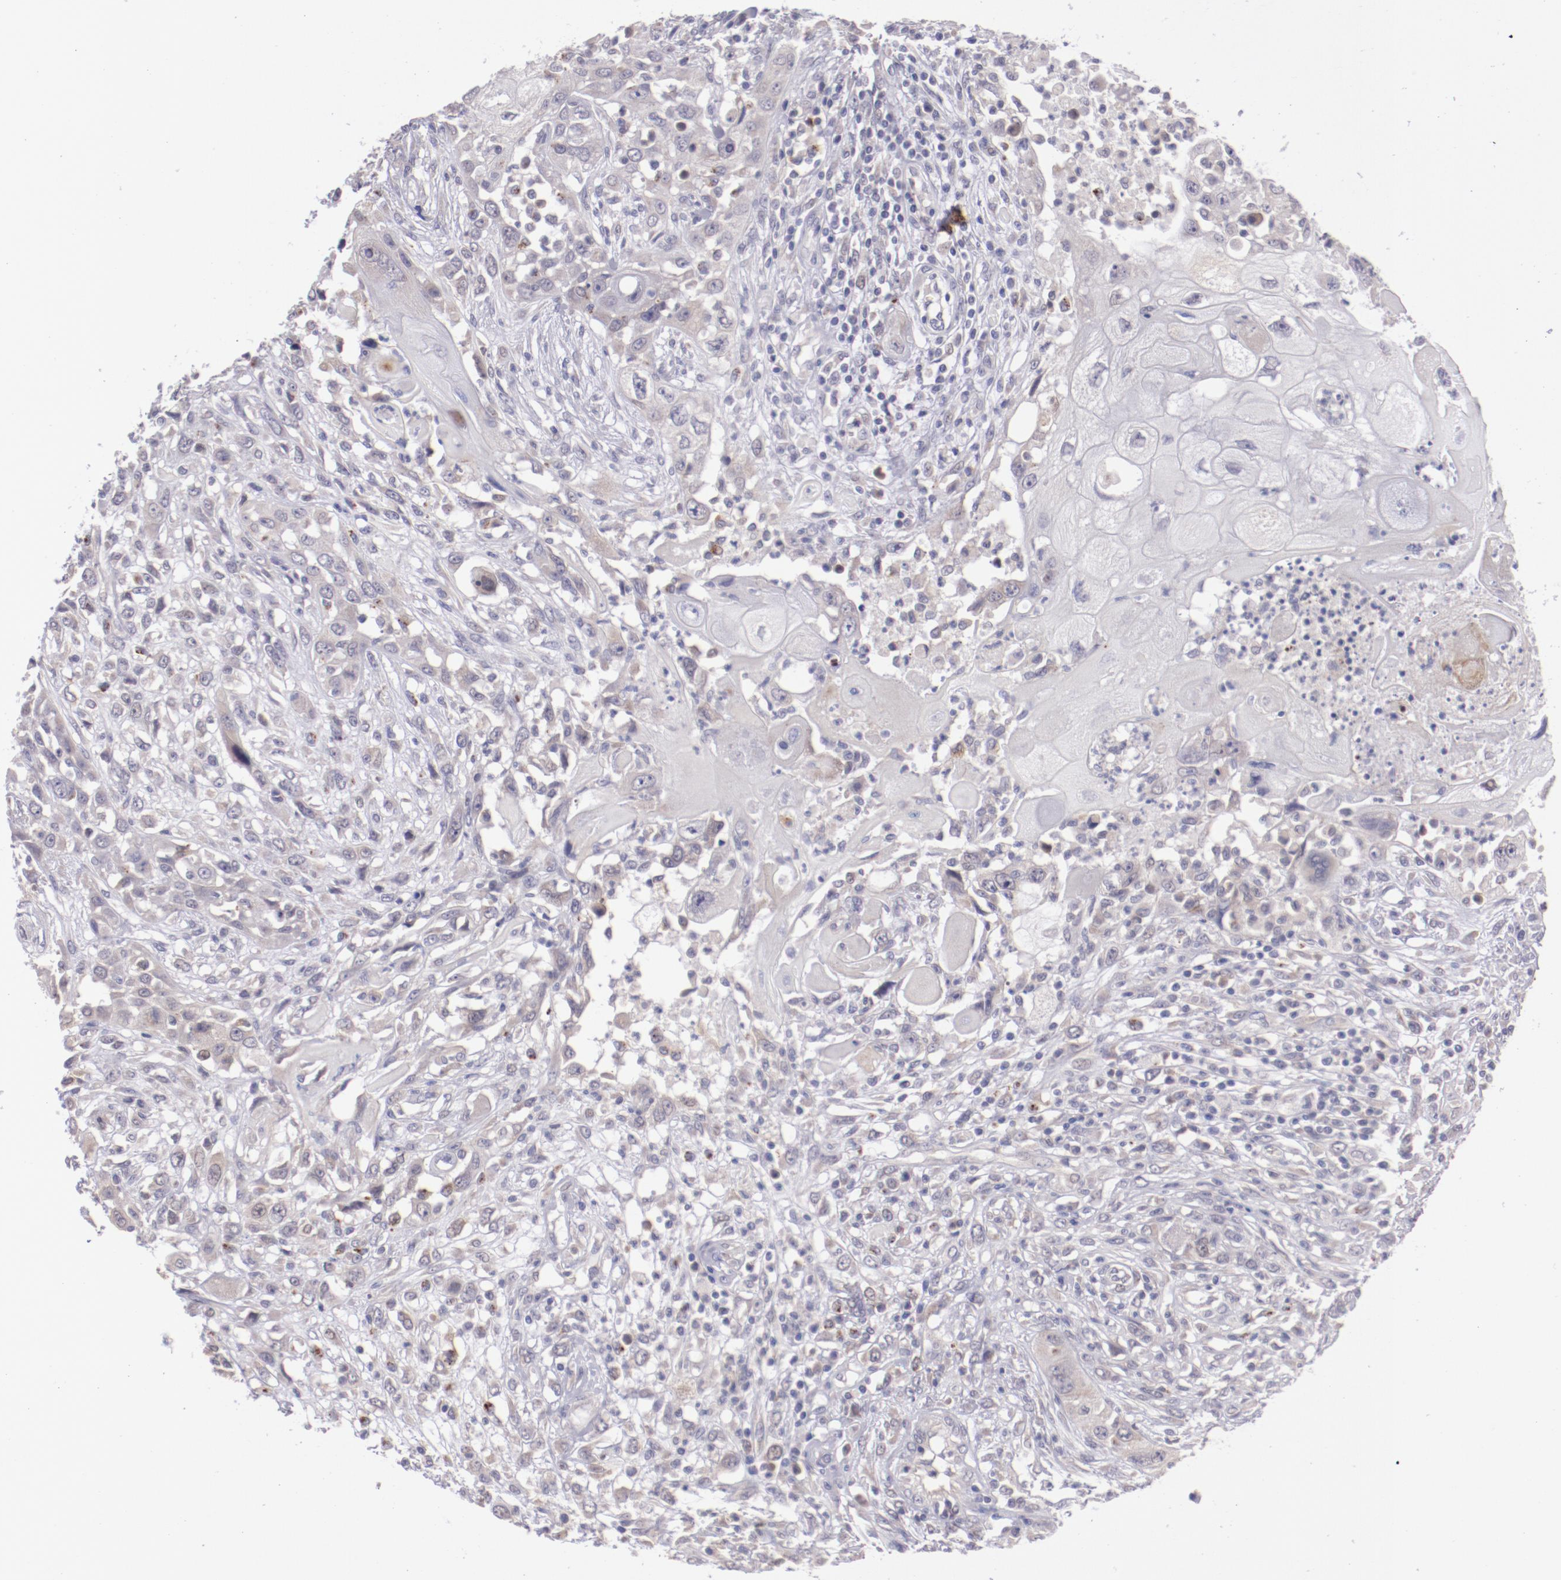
{"staining": {"intensity": "weak", "quantity": "25%-75%", "location": "cytoplasmic/membranous"}, "tissue": "head and neck cancer", "cell_type": "Tumor cells", "image_type": "cancer", "snomed": [{"axis": "morphology", "description": "Neoplasm, malignant, NOS"}, {"axis": "topography", "description": "Salivary gland"}, {"axis": "topography", "description": "Head-Neck"}], "caption": "Brown immunohistochemical staining in human head and neck neoplasm (malignant) demonstrates weak cytoplasmic/membranous staining in approximately 25%-75% of tumor cells.", "gene": "TRAF3", "patient": {"sex": "male", "age": 43}}